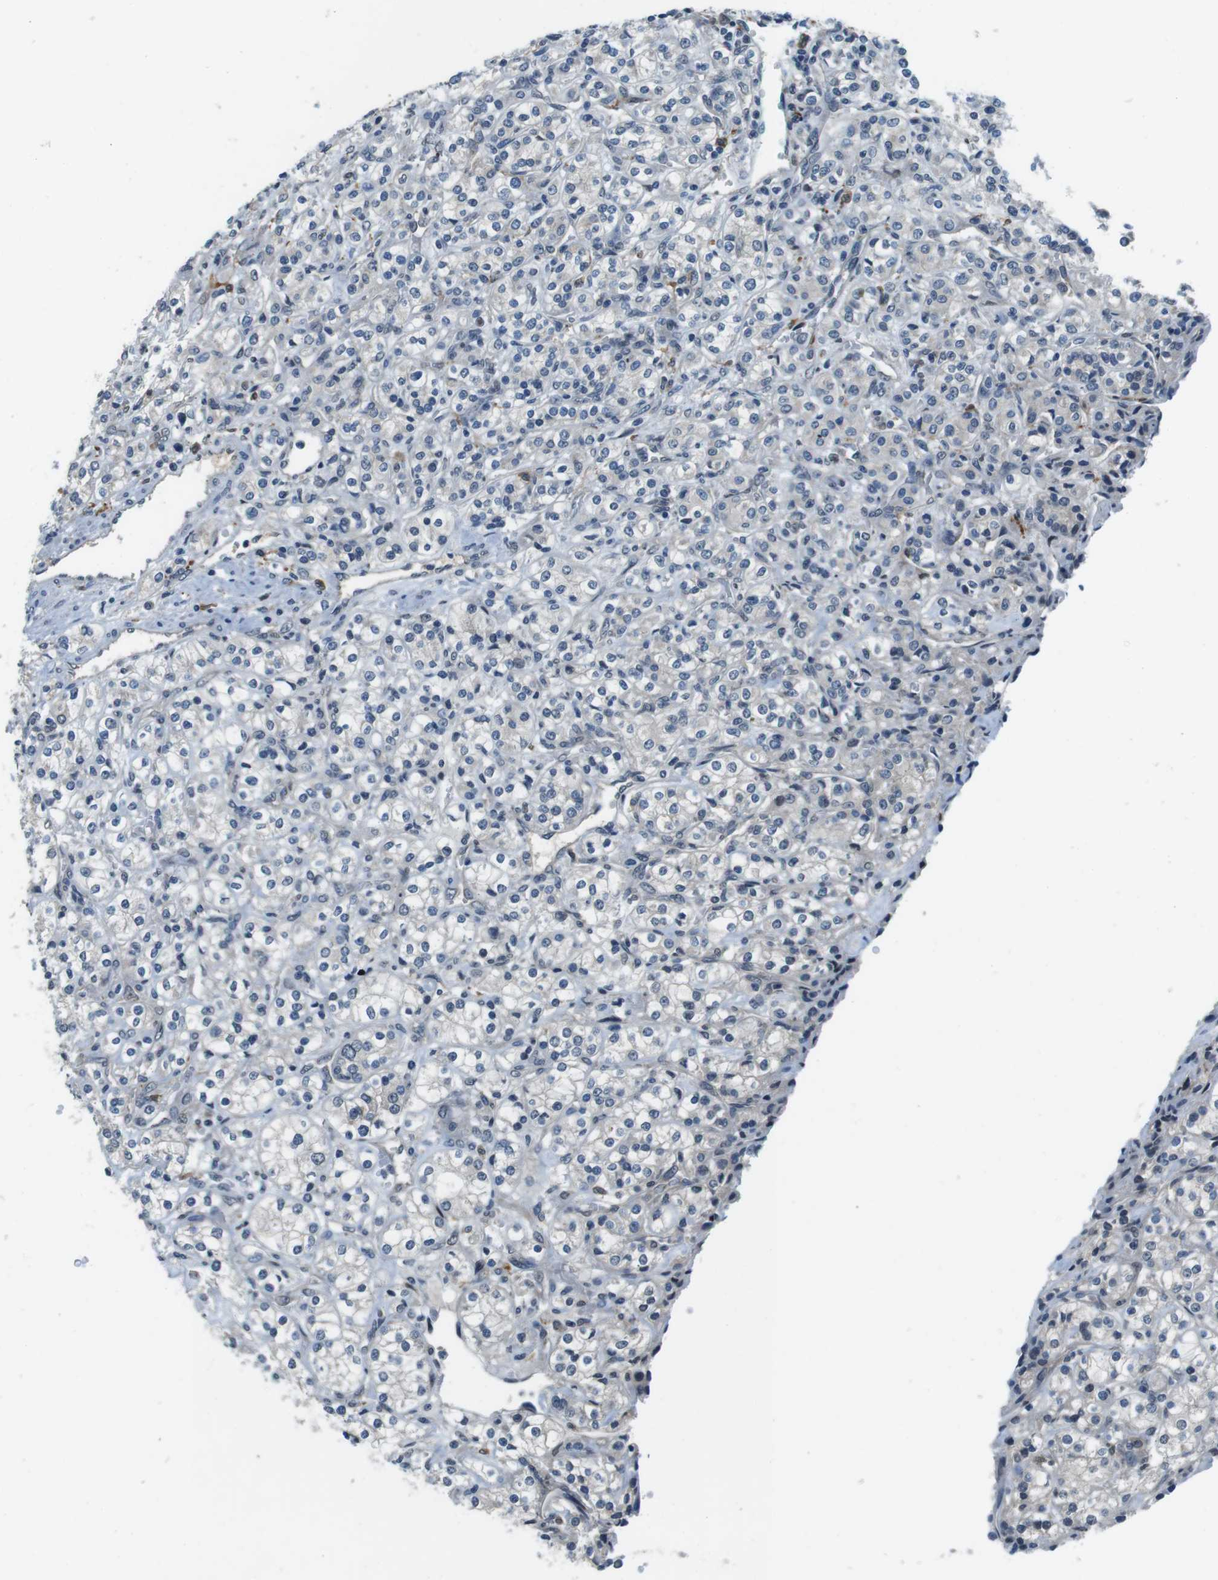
{"staining": {"intensity": "negative", "quantity": "none", "location": "none"}, "tissue": "renal cancer", "cell_type": "Tumor cells", "image_type": "cancer", "snomed": [{"axis": "morphology", "description": "Adenocarcinoma, NOS"}, {"axis": "topography", "description": "Kidney"}], "caption": "This is an IHC photomicrograph of human renal adenocarcinoma. There is no staining in tumor cells.", "gene": "CD163L1", "patient": {"sex": "male", "age": 77}}